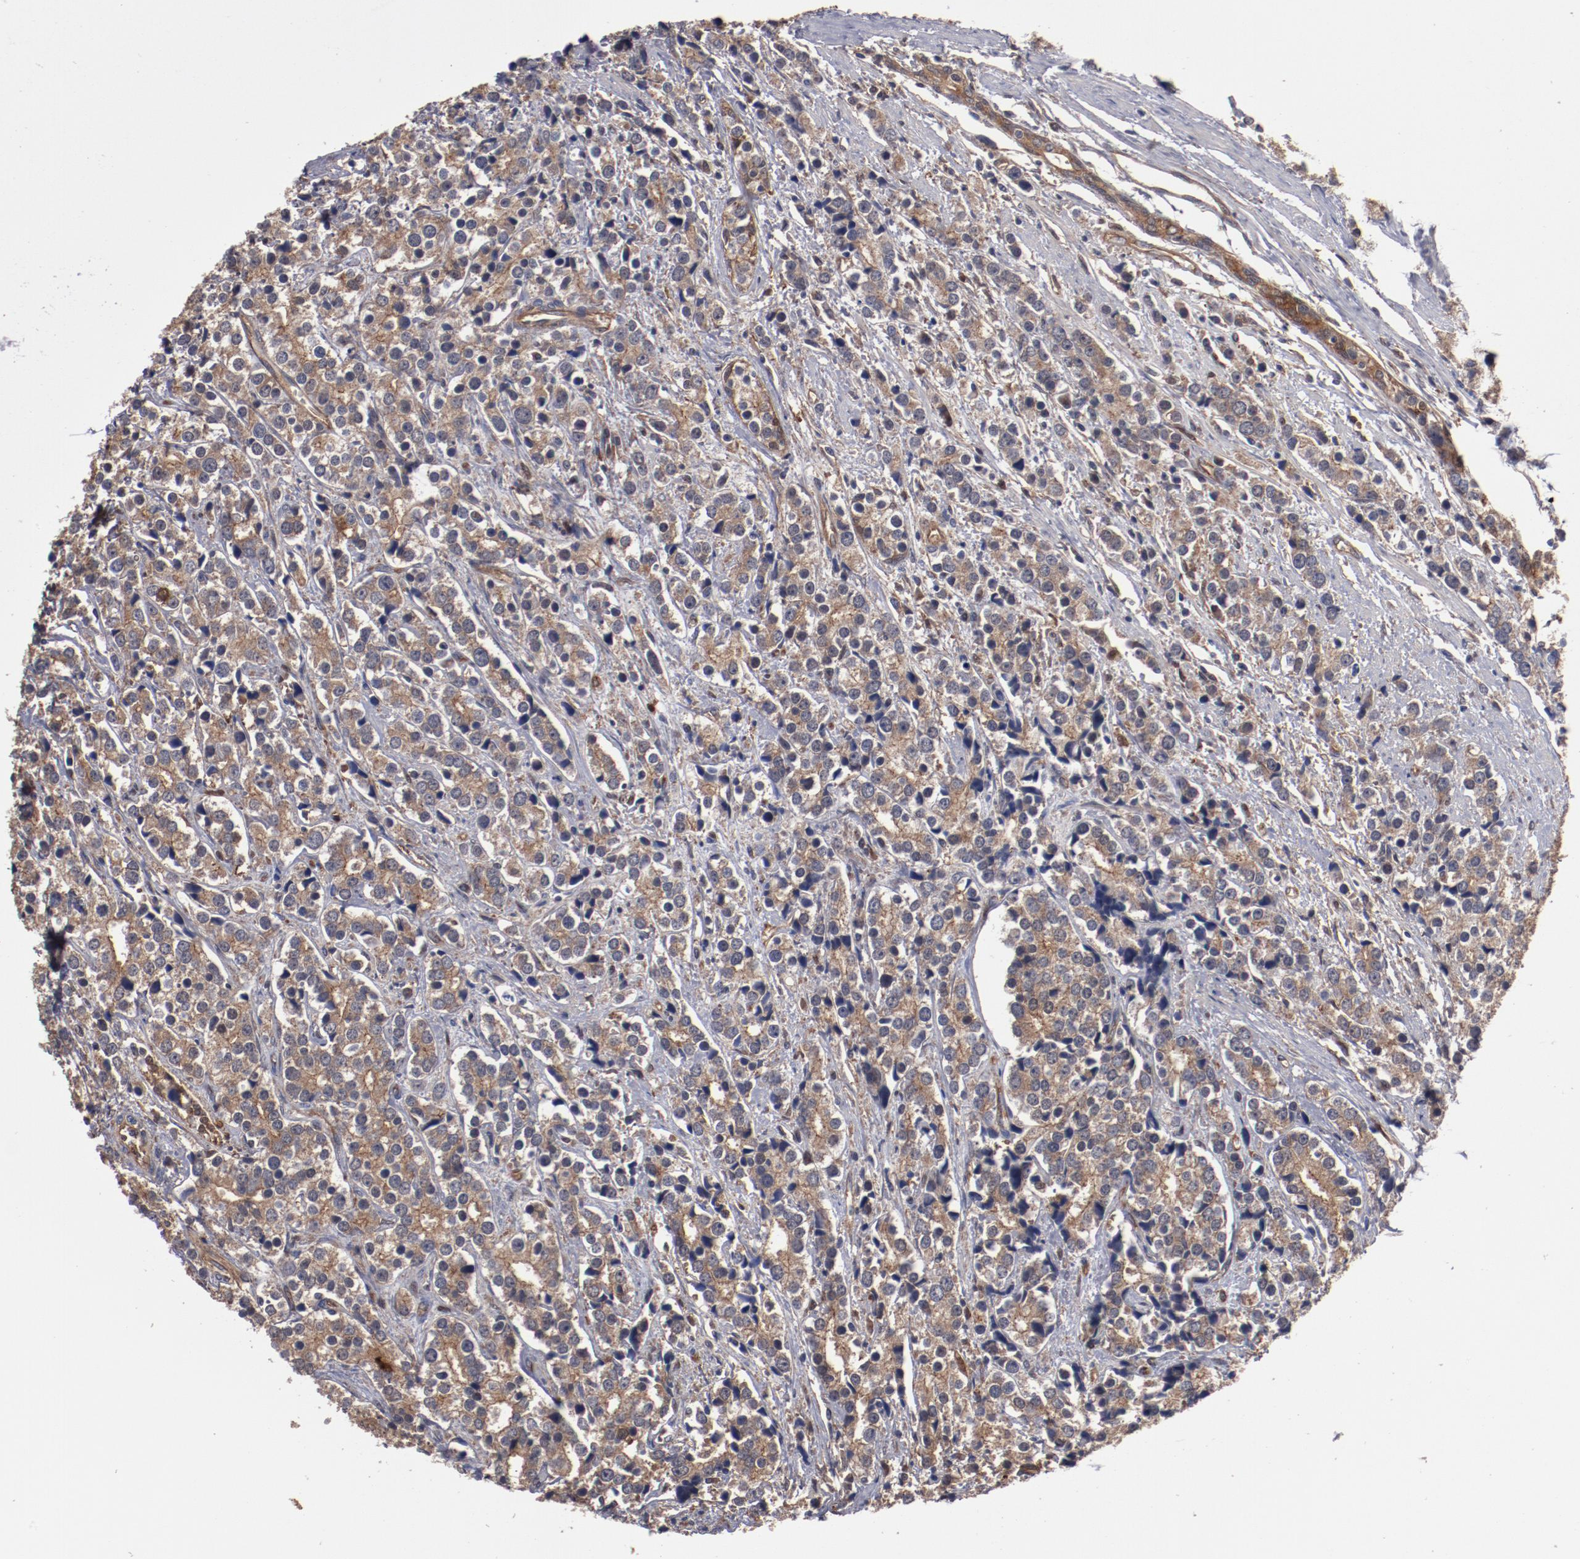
{"staining": {"intensity": "moderate", "quantity": ">75%", "location": "cytoplasmic/membranous"}, "tissue": "prostate cancer", "cell_type": "Tumor cells", "image_type": "cancer", "snomed": [{"axis": "morphology", "description": "Adenocarcinoma, High grade"}, {"axis": "topography", "description": "Prostate"}], "caption": "Tumor cells exhibit moderate cytoplasmic/membranous expression in about >75% of cells in prostate high-grade adenocarcinoma.", "gene": "DNAAF2", "patient": {"sex": "male", "age": 71}}